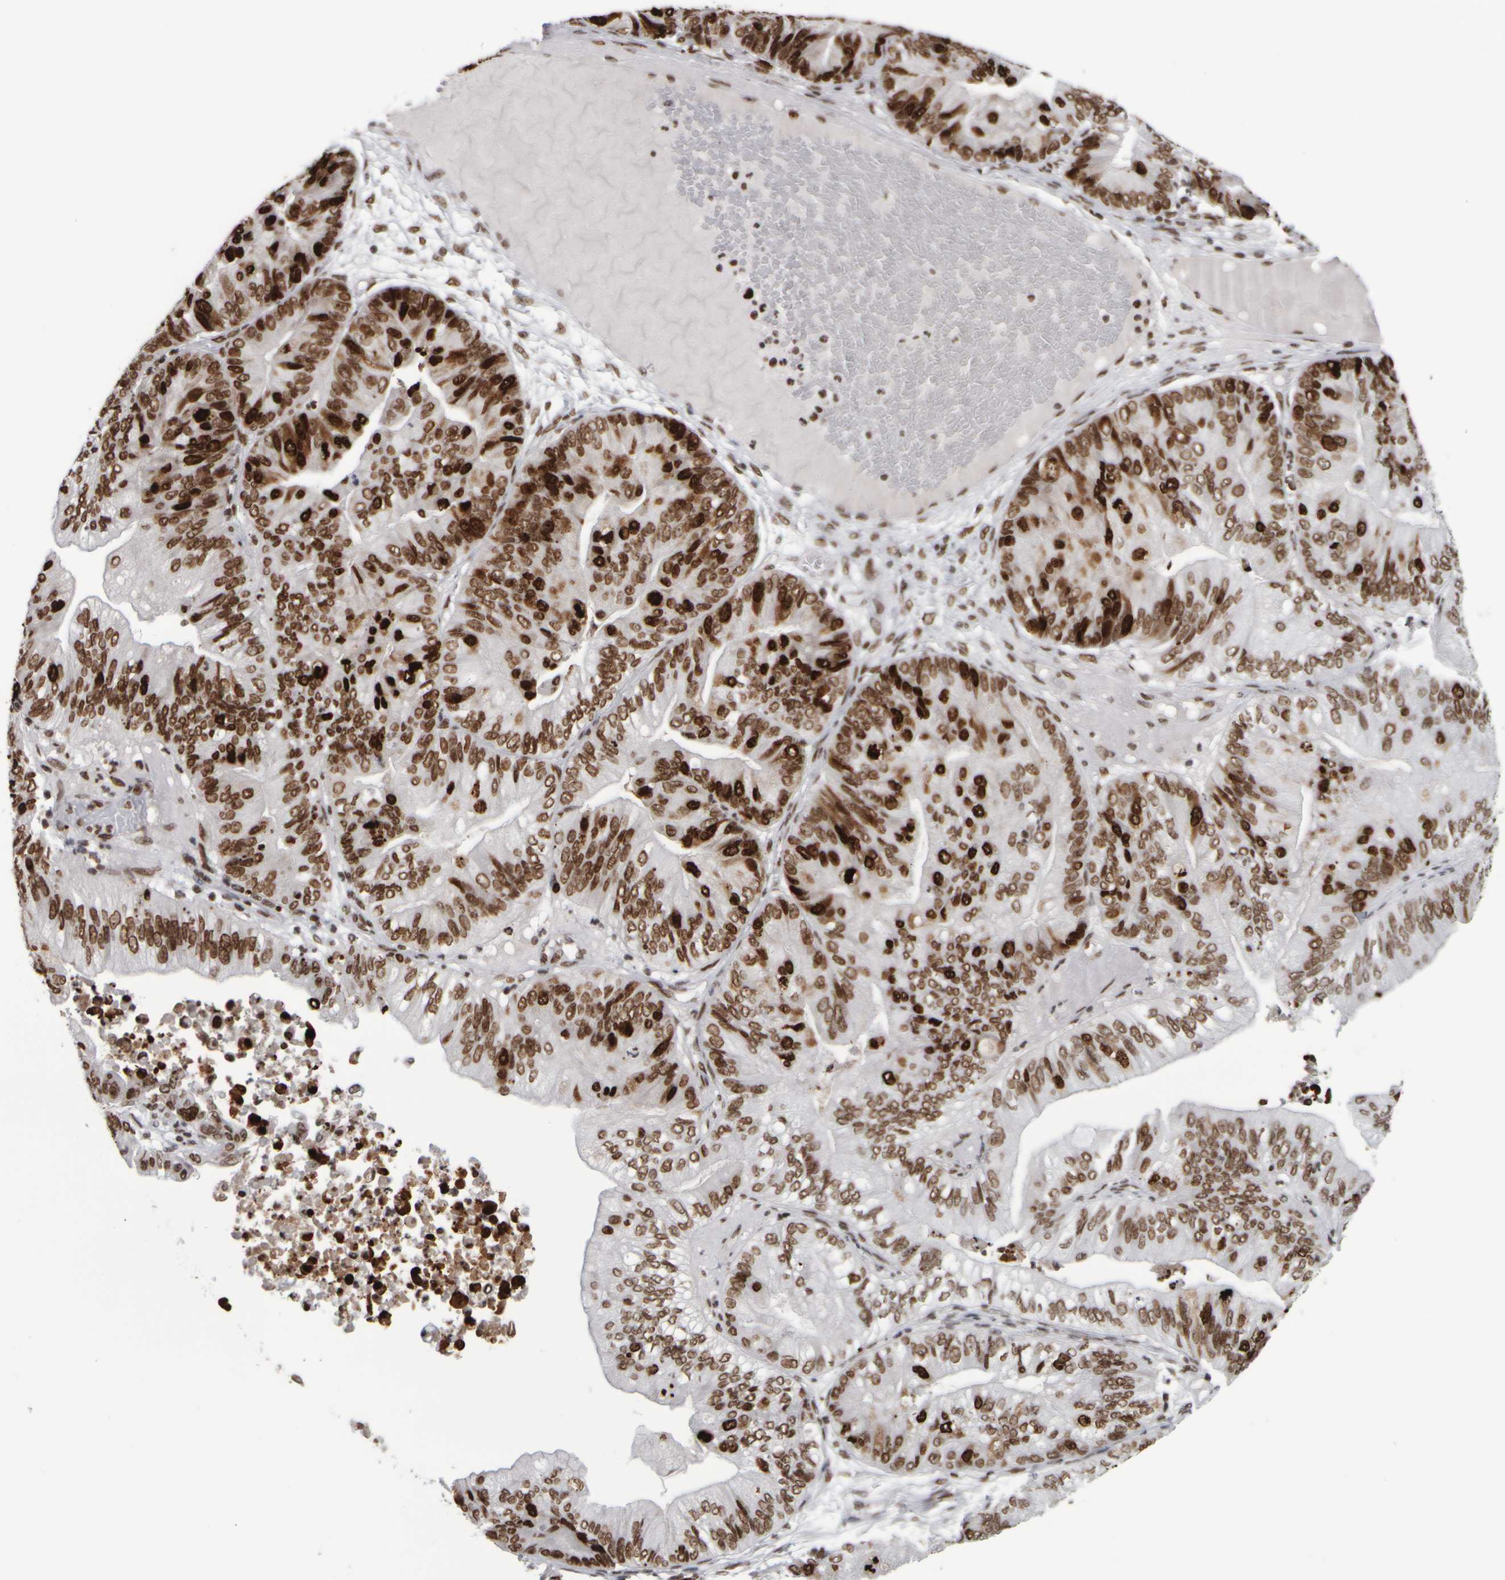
{"staining": {"intensity": "strong", "quantity": ">75%", "location": "nuclear"}, "tissue": "ovarian cancer", "cell_type": "Tumor cells", "image_type": "cancer", "snomed": [{"axis": "morphology", "description": "Cystadenocarcinoma, mucinous, NOS"}, {"axis": "topography", "description": "Ovary"}], "caption": "Immunohistochemistry photomicrograph of neoplastic tissue: human mucinous cystadenocarcinoma (ovarian) stained using immunohistochemistry shows high levels of strong protein expression localized specifically in the nuclear of tumor cells, appearing as a nuclear brown color.", "gene": "TOP2B", "patient": {"sex": "female", "age": 61}}